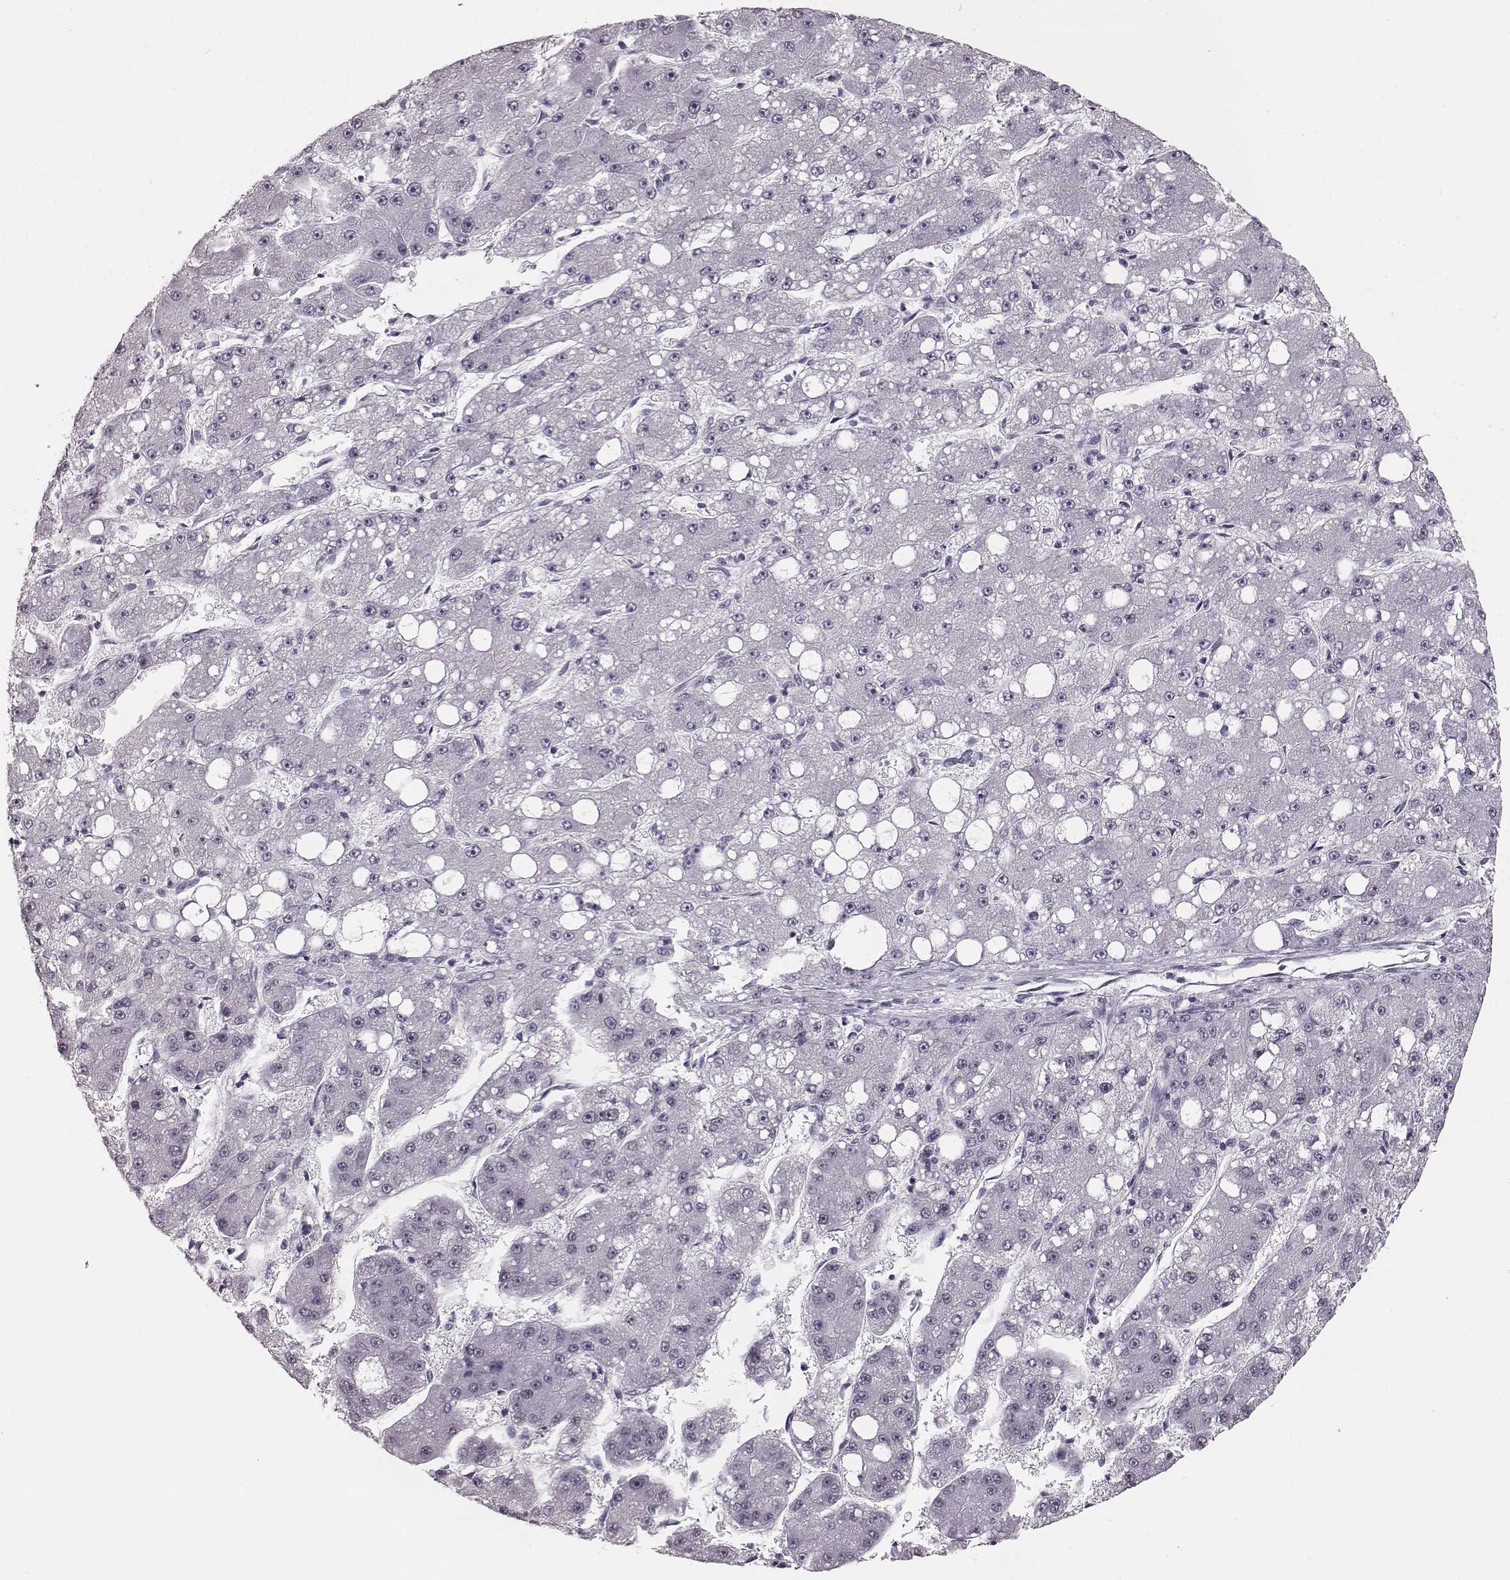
{"staining": {"intensity": "negative", "quantity": "none", "location": "none"}, "tissue": "liver cancer", "cell_type": "Tumor cells", "image_type": "cancer", "snomed": [{"axis": "morphology", "description": "Carcinoma, Hepatocellular, NOS"}, {"axis": "topography", "description": "Liver"}], "caption": "Immunohistochemical staining of human liver cancer (hepatocellular carcinoma) demonstrates no significant staining in tumor cells.", "gene": "DCAF12", "patient": {"sex": "male", "age": 67}}